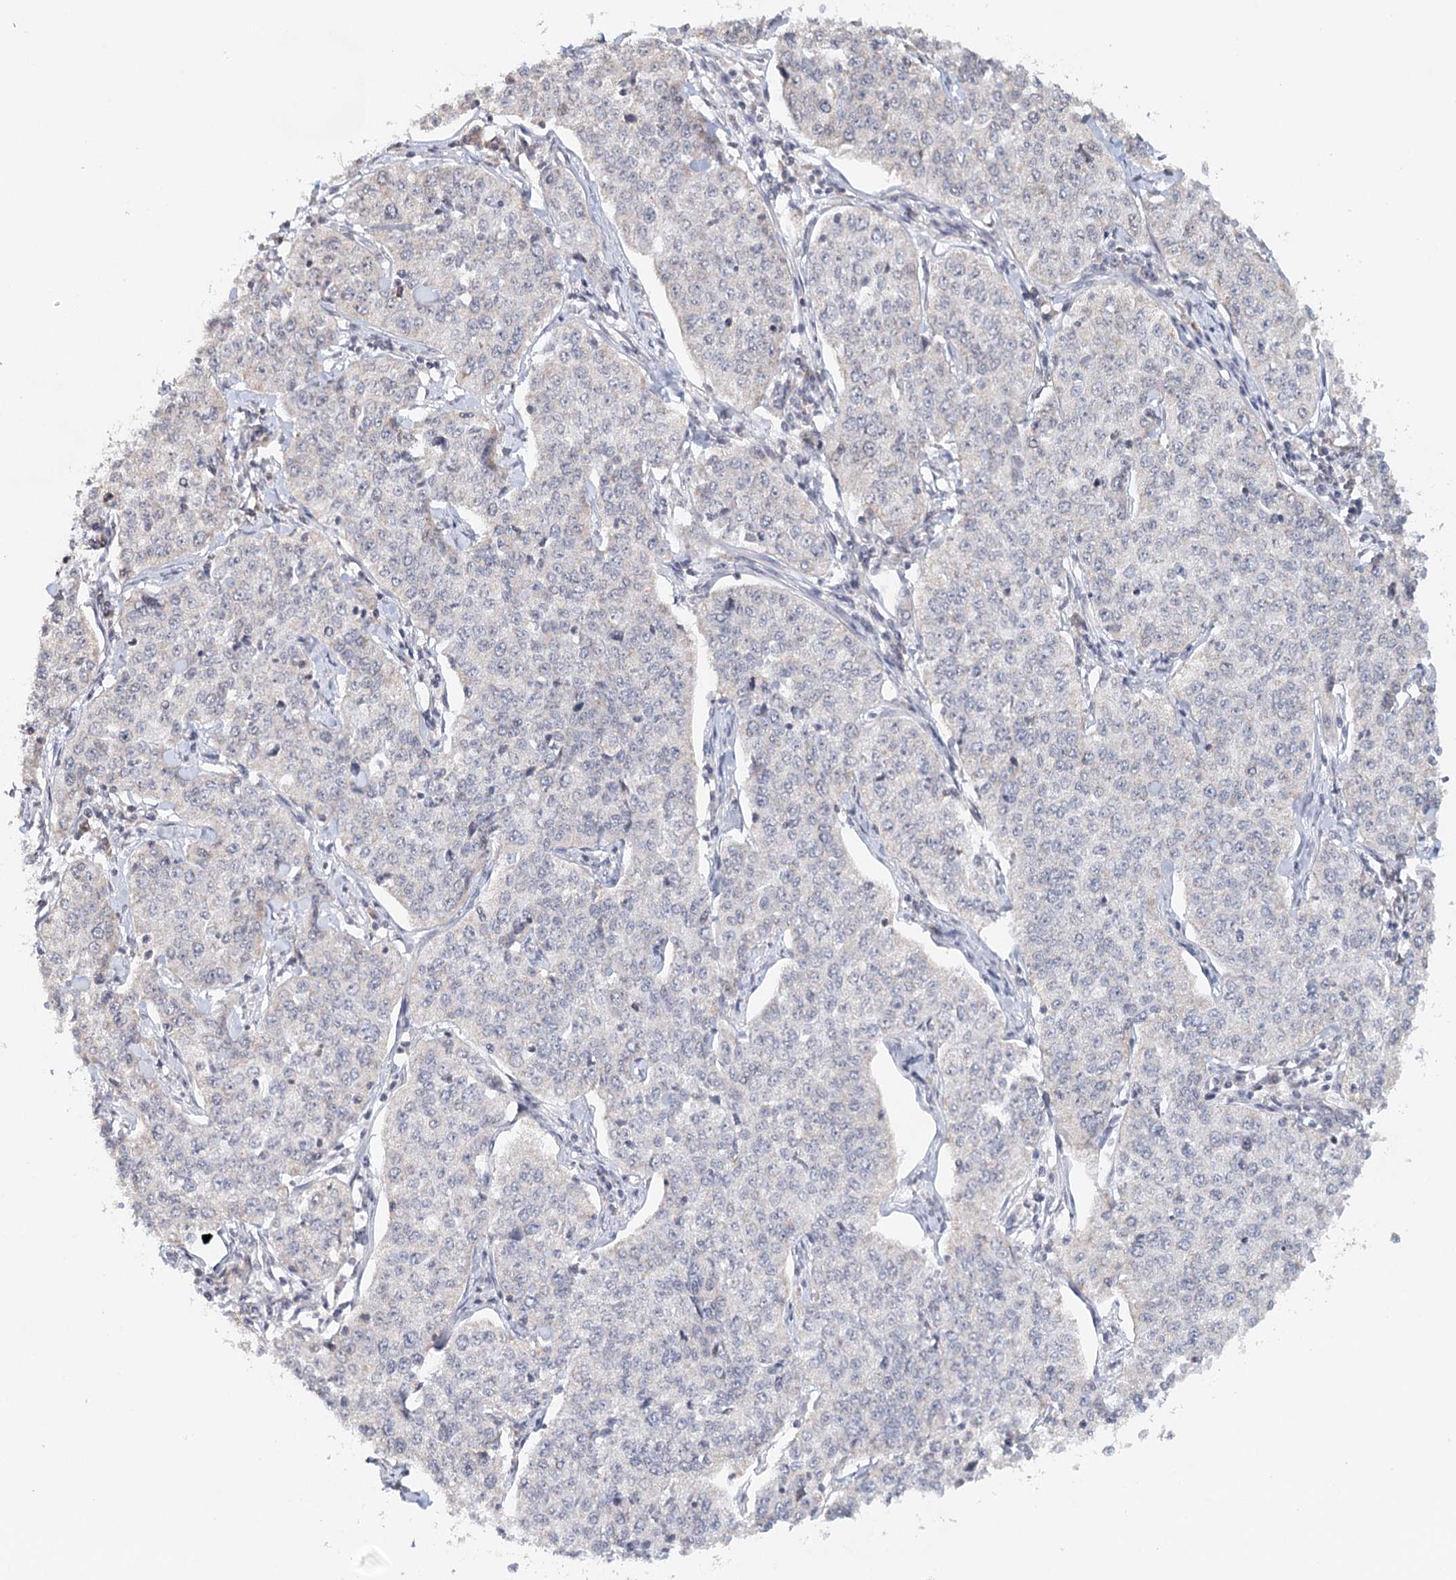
{"staining": {"intensity": "negative", "quantity": "none", "location": "none"}, "tissue": "cervical cancer", "cell_type": "Tumor cells", "image_type": "cancer", "snomed": [{"axis": "morphology", "description": "Squamous cell carcinoma, NOS"}, {"axis": "topography", "description": "Cervix"}], "caption": "The micrograph exhibits no staining of tumor cells in cervical cancer (squamous cell carcinoma).", "gene": "ICOS", "patient": {"sex": "female", "age": 35}}